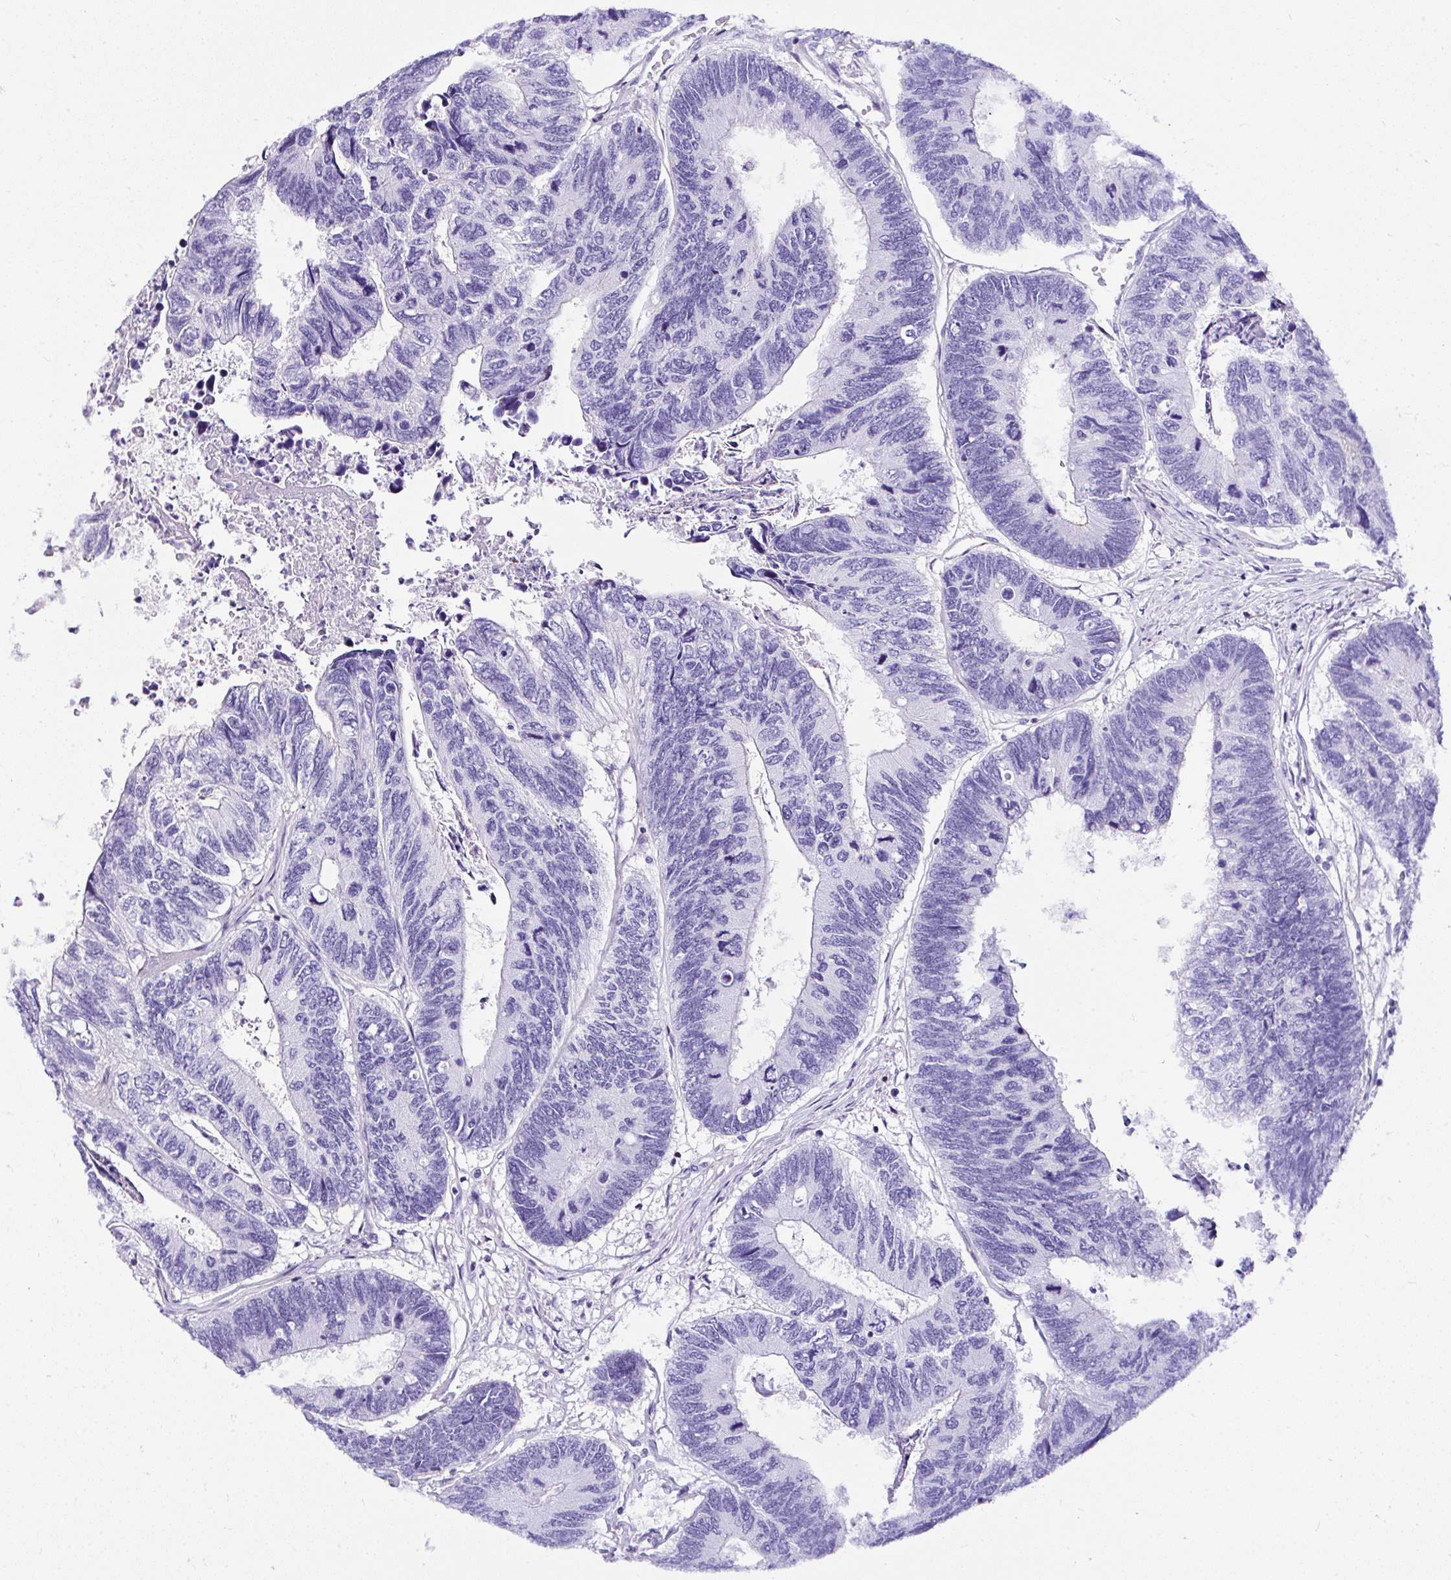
{"staining": {"intensity": "negative", "quantity": "none", "location": "none"}, "tissue": "colorectal cancer", "cell_type": "Tumor cells", "image_type": "cancer", "snomed": [{"axis": "morphology", "description": "Adenocarcinoma, NOS"}, {"axis": "topography", "description": "Colon"}], "caption": "Immunohistochemistry image of neoplastic tissue: adenocarcinoma (colorectal) stained with DAB exhibits no significant protein expression in tumor cells.", "gene": "DEPDC5", "patient": {"sex": "female", "age": 67}}